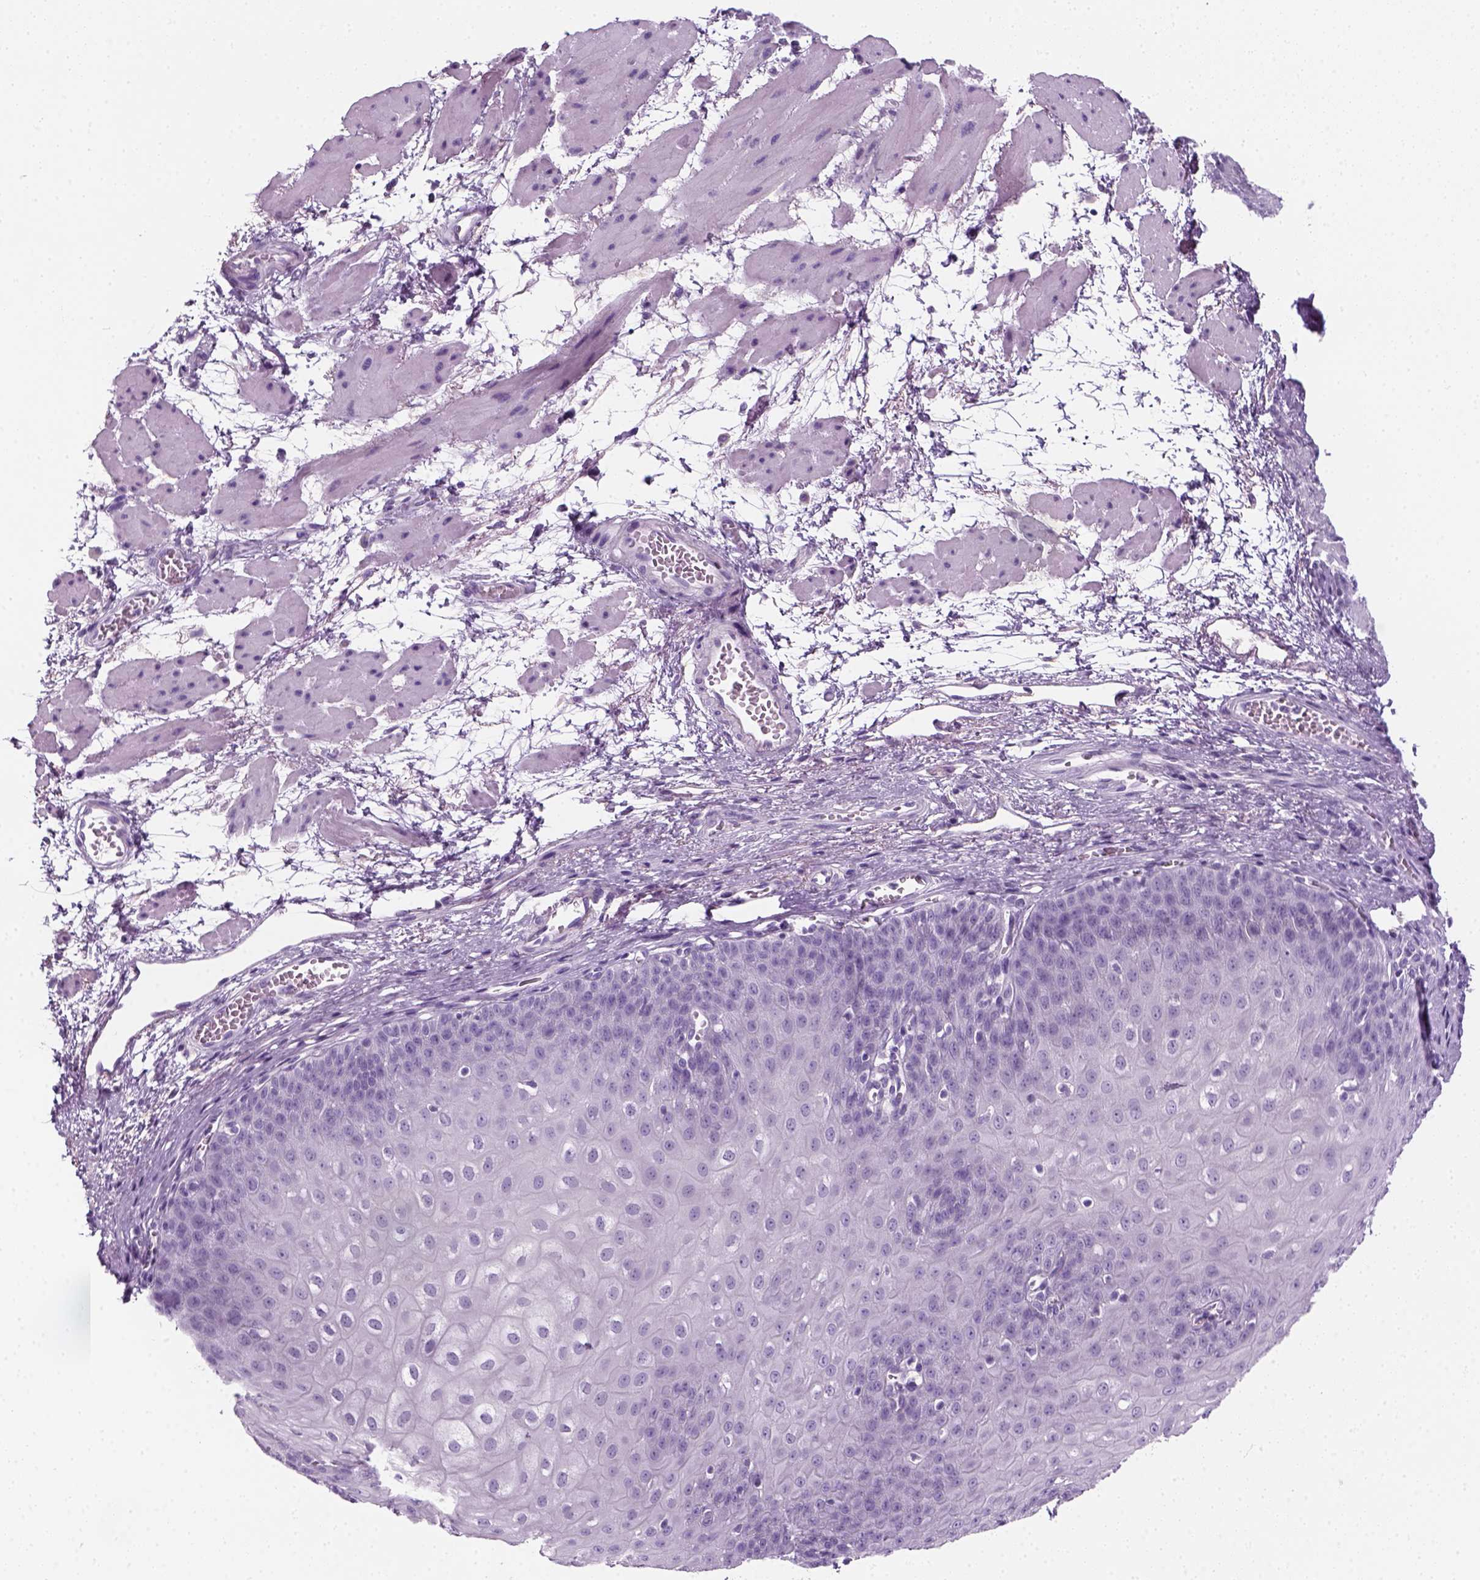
{"staining": {"intensity": "negative", "quantity": "none", "location": "none"}, "tissue": "esophagus", "cell_type": "Squamous epithelial cells", "image_type": "normal", "snomed": [{"axis": "morphology", "description": "Normal tissue, NOS"}, {"axis": "topography", "description": "Esophagus"}], "caption": "The histopathology image exhibits no staining of squamous epithelial cells in normal esophagus.", "gene": "SLC12A5", "patient": {"sex": "male", "age": 71}}